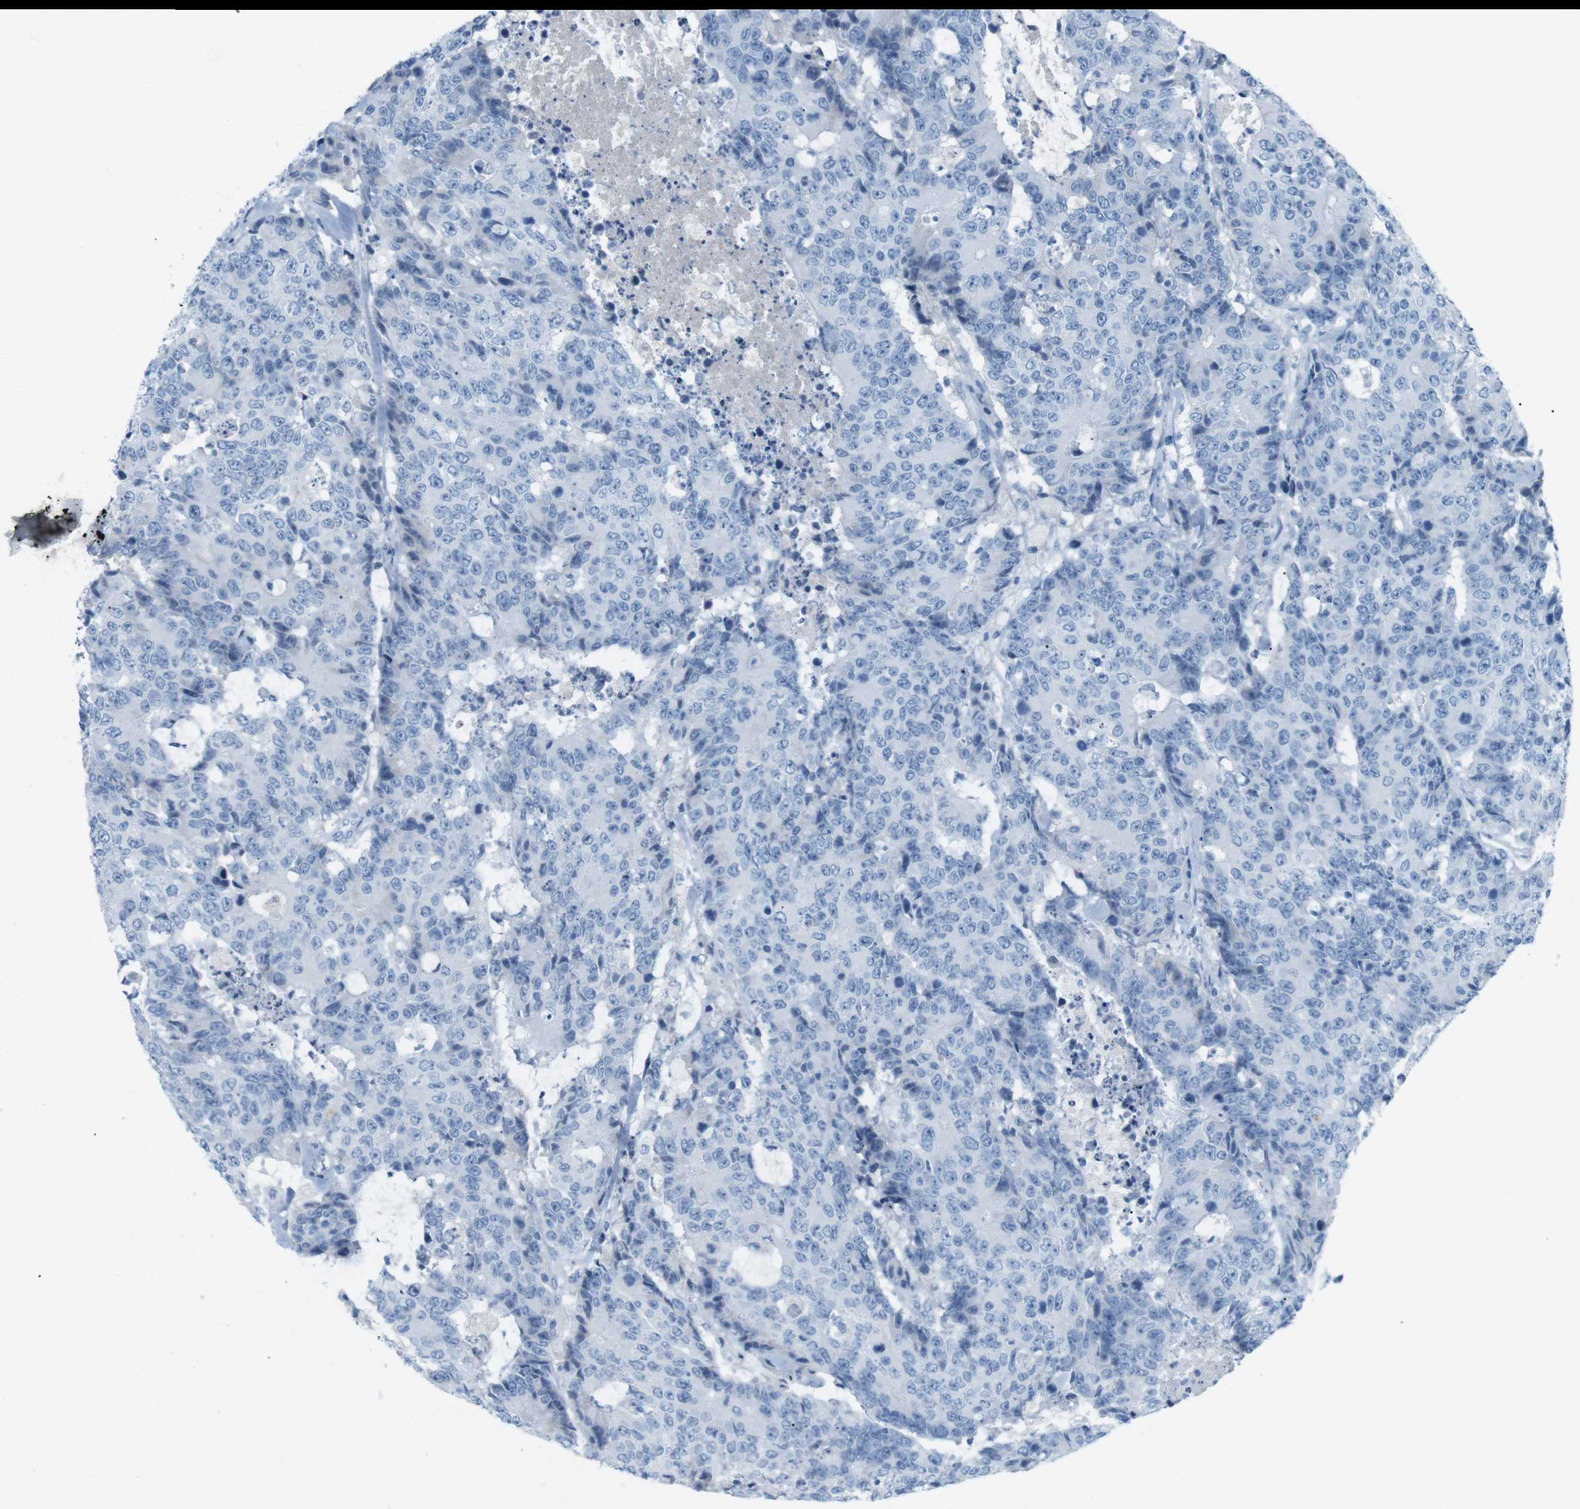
{"staining": {"intensity": "negative", "quantity": "none", "location": "none"}, "tissue": "colorectal cancer", "cell_type": "Tumor cells", "image_type": "cancer", "snomed": [{"axis": "morphology", "description": "Adenocarcinoma, NOS"}, {"axis": "topography", "description": "Colon"}], "caption": "This is an IHC micrograph of human colorectal cancer (adenocarcinoma). There is no expression in tumor cells.", "gene": "AZGP1", "patient": {"sex": "female", "age": 86}}